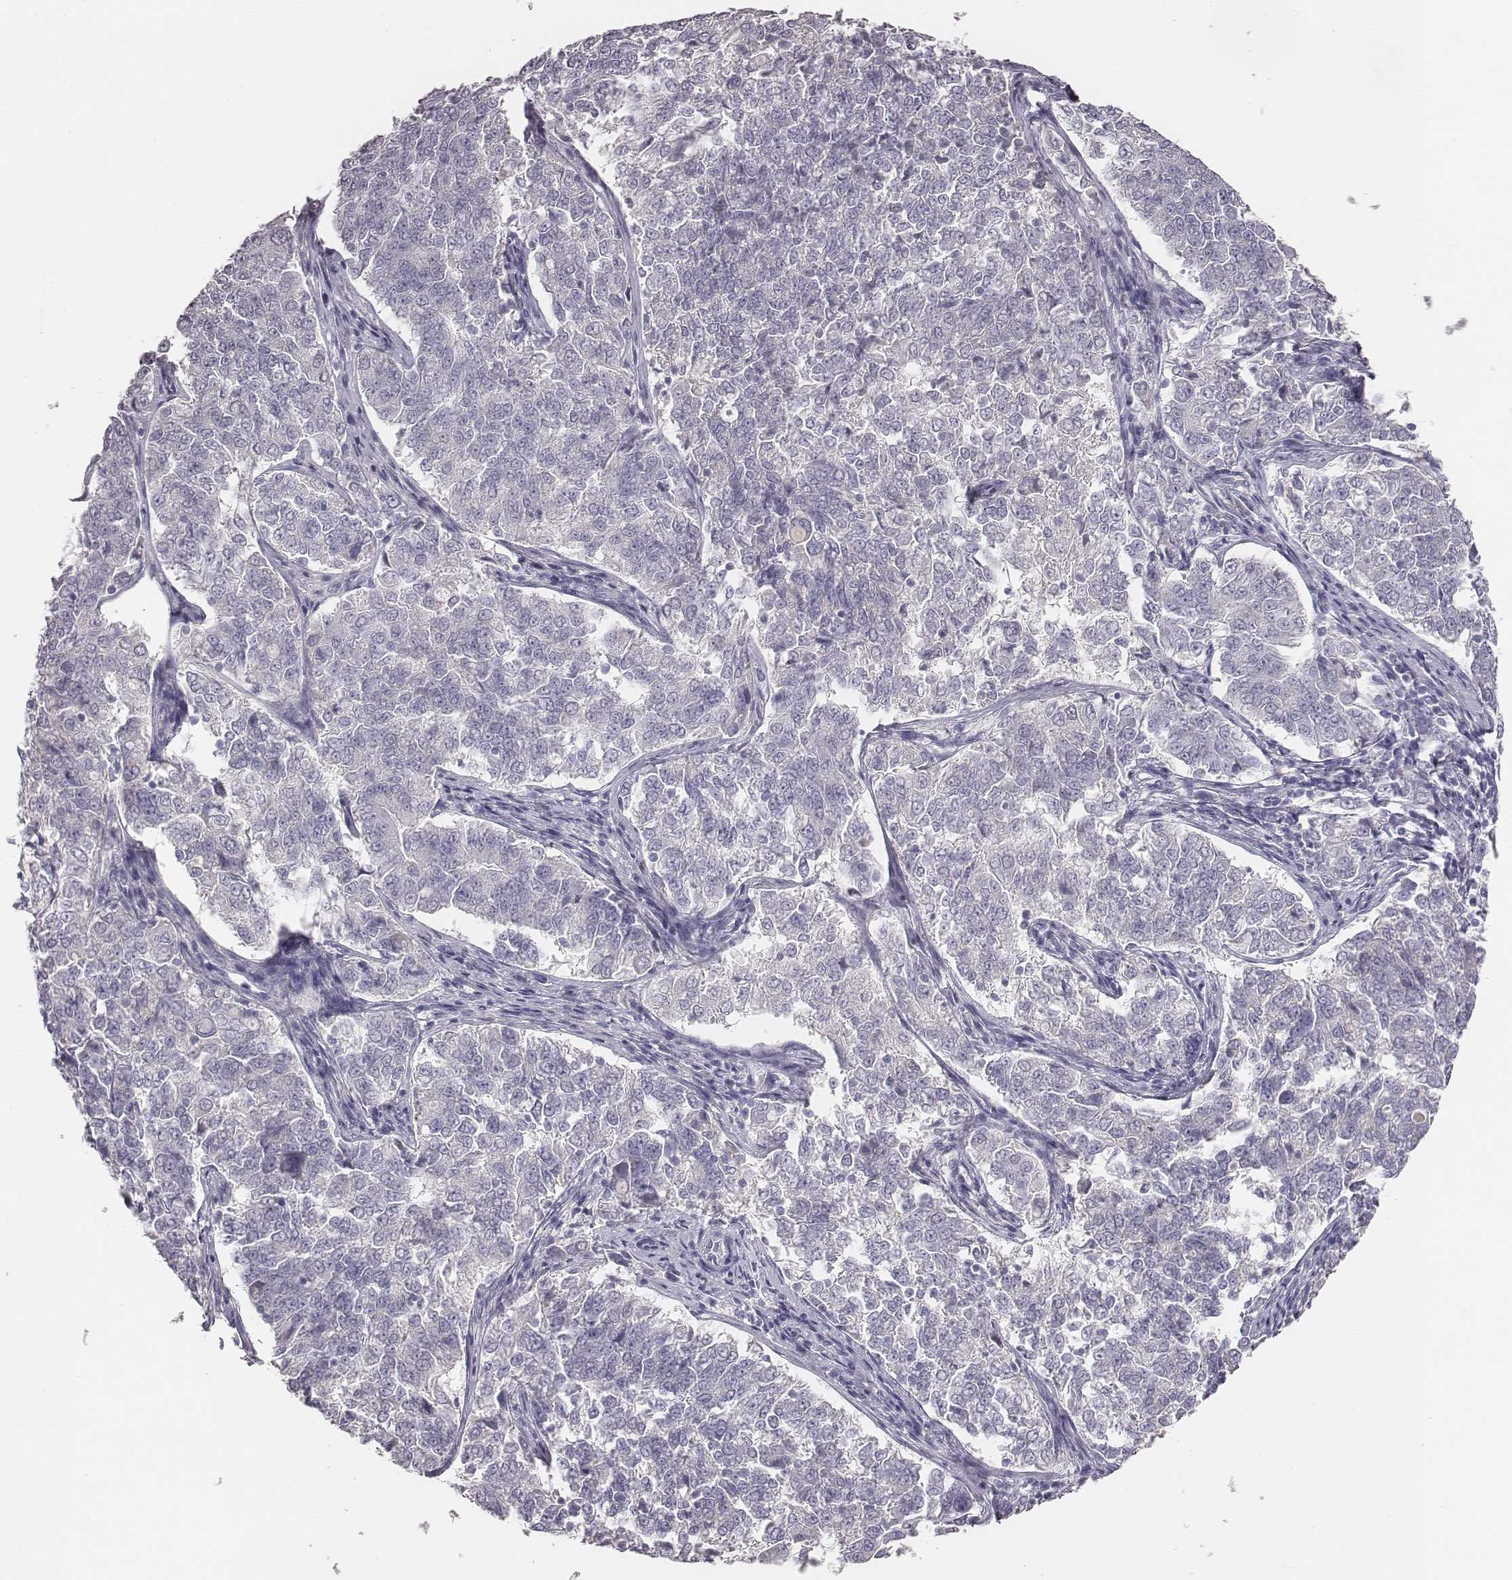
{"staining": {"intensity": "negative", "quantity": "none", "location": "none"}, "tissue": "endometrial cancer", "cell_type": "Tumor cells", "image_type": "cancer", "snomed": [{"axis": "morphology", "description": "Adenocarcinoma, NOS"}, {"axis": "topography", "description": "Endometrium"}], "caption": "Immunohistochemical staining of endometrial adenocarcinoma exhibits no significant expression in tumor cells.", "gene": "MYH6", "patient": {"sex": "female", "age": 43}}